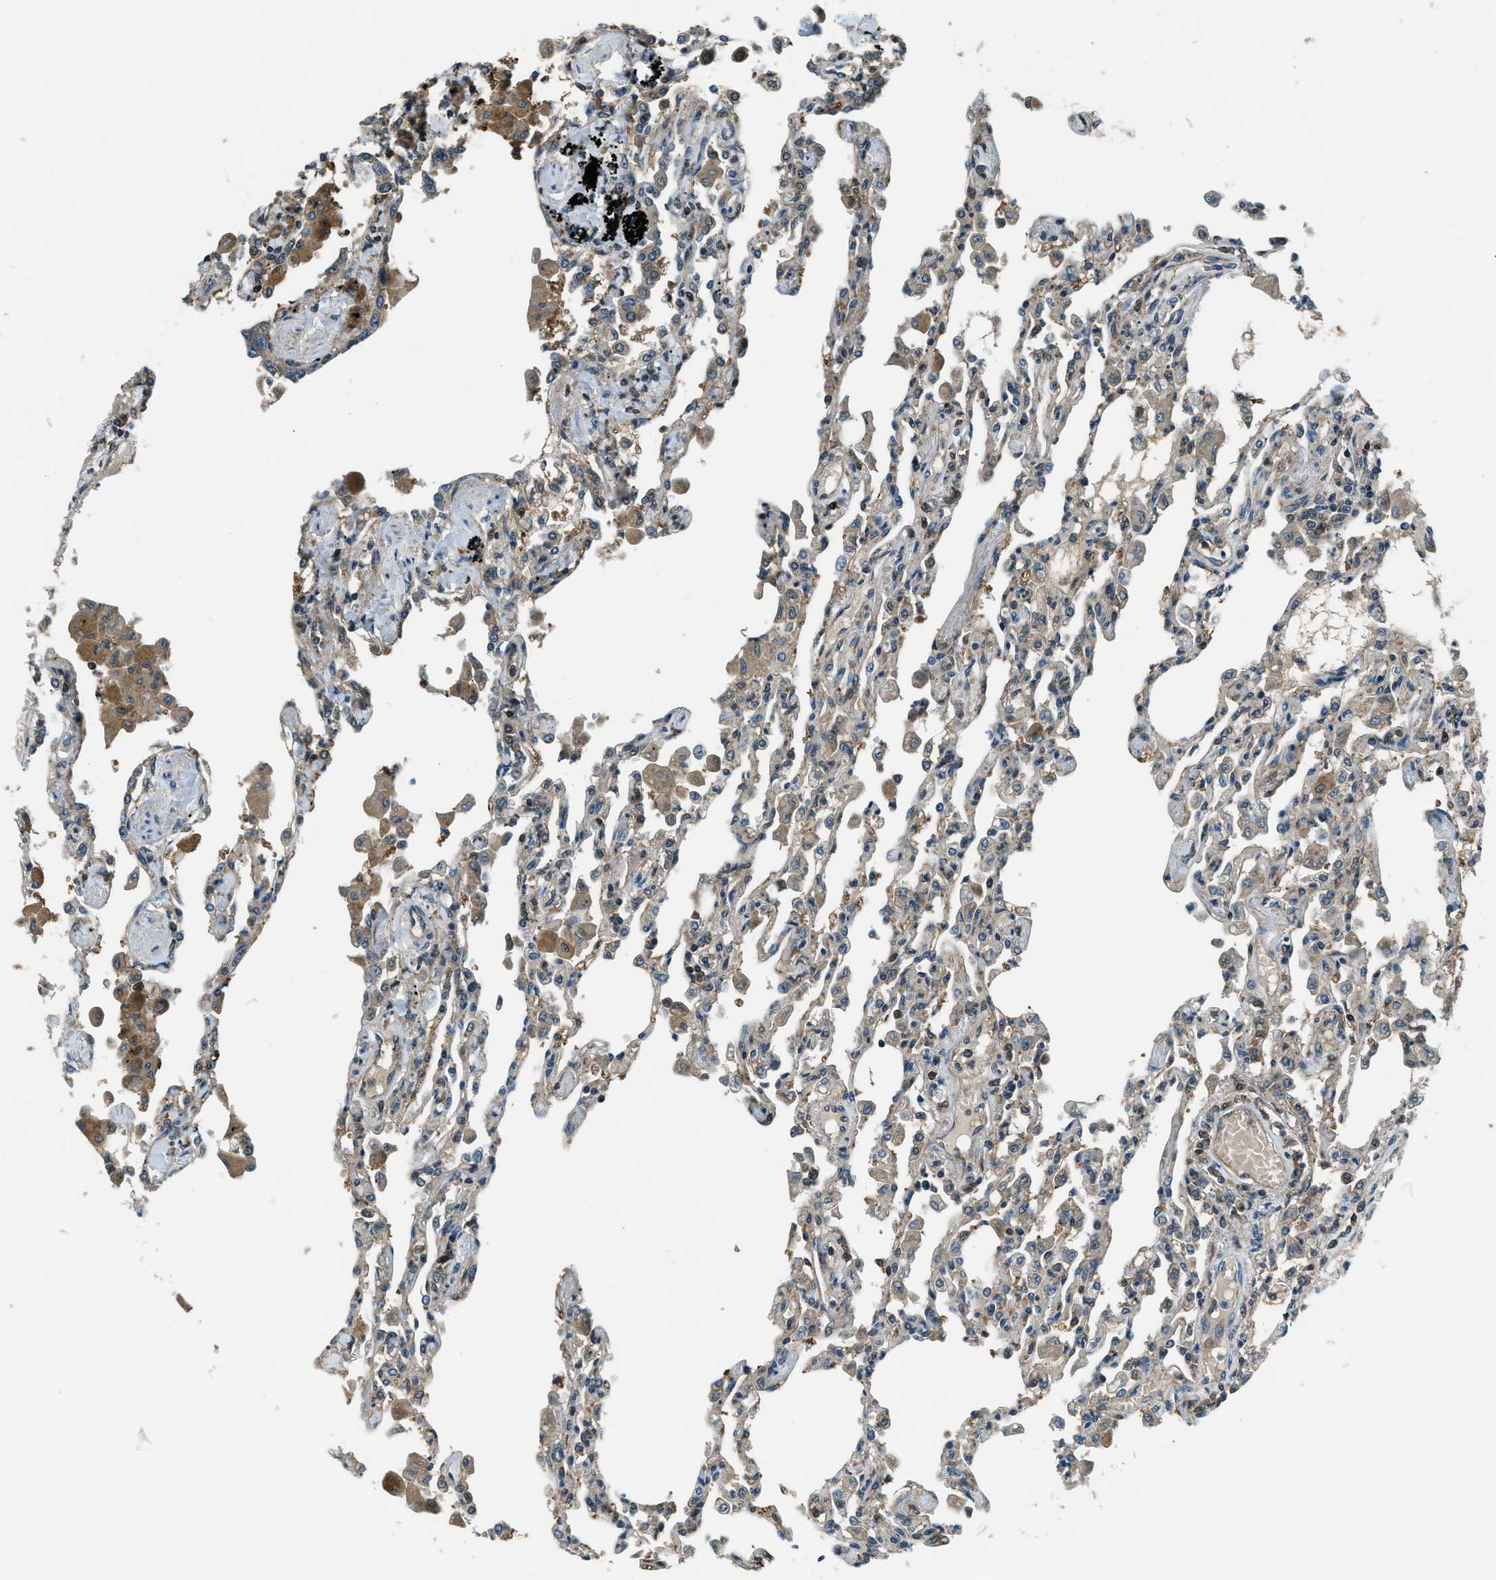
{"staining": {"intensity": "weak", "quantity": "<25%", "location": "cytoplasmic/membranous"}, "tissue": "lung", "cell_type": "Alveolar cells", "image_type": "normal", "snomed": [{"axis": "morphology", "description": "Normal tissue, NOS"}, {"axis": "topography", "description": "Bronchus"}, {"axis": "topography", "description": "Lung"}], "caption": "DAB (3,3'-diaminobenzidine) immunohistochemical staining of normal lung reveals no significant staining in alveolar cells. (DAB (3,3'-diaminobenzidine) IHC visualized using brightfield microscopy, high magnification).", "gene": "HEBP2", "patient": {"sex": "female", "age": 49}}